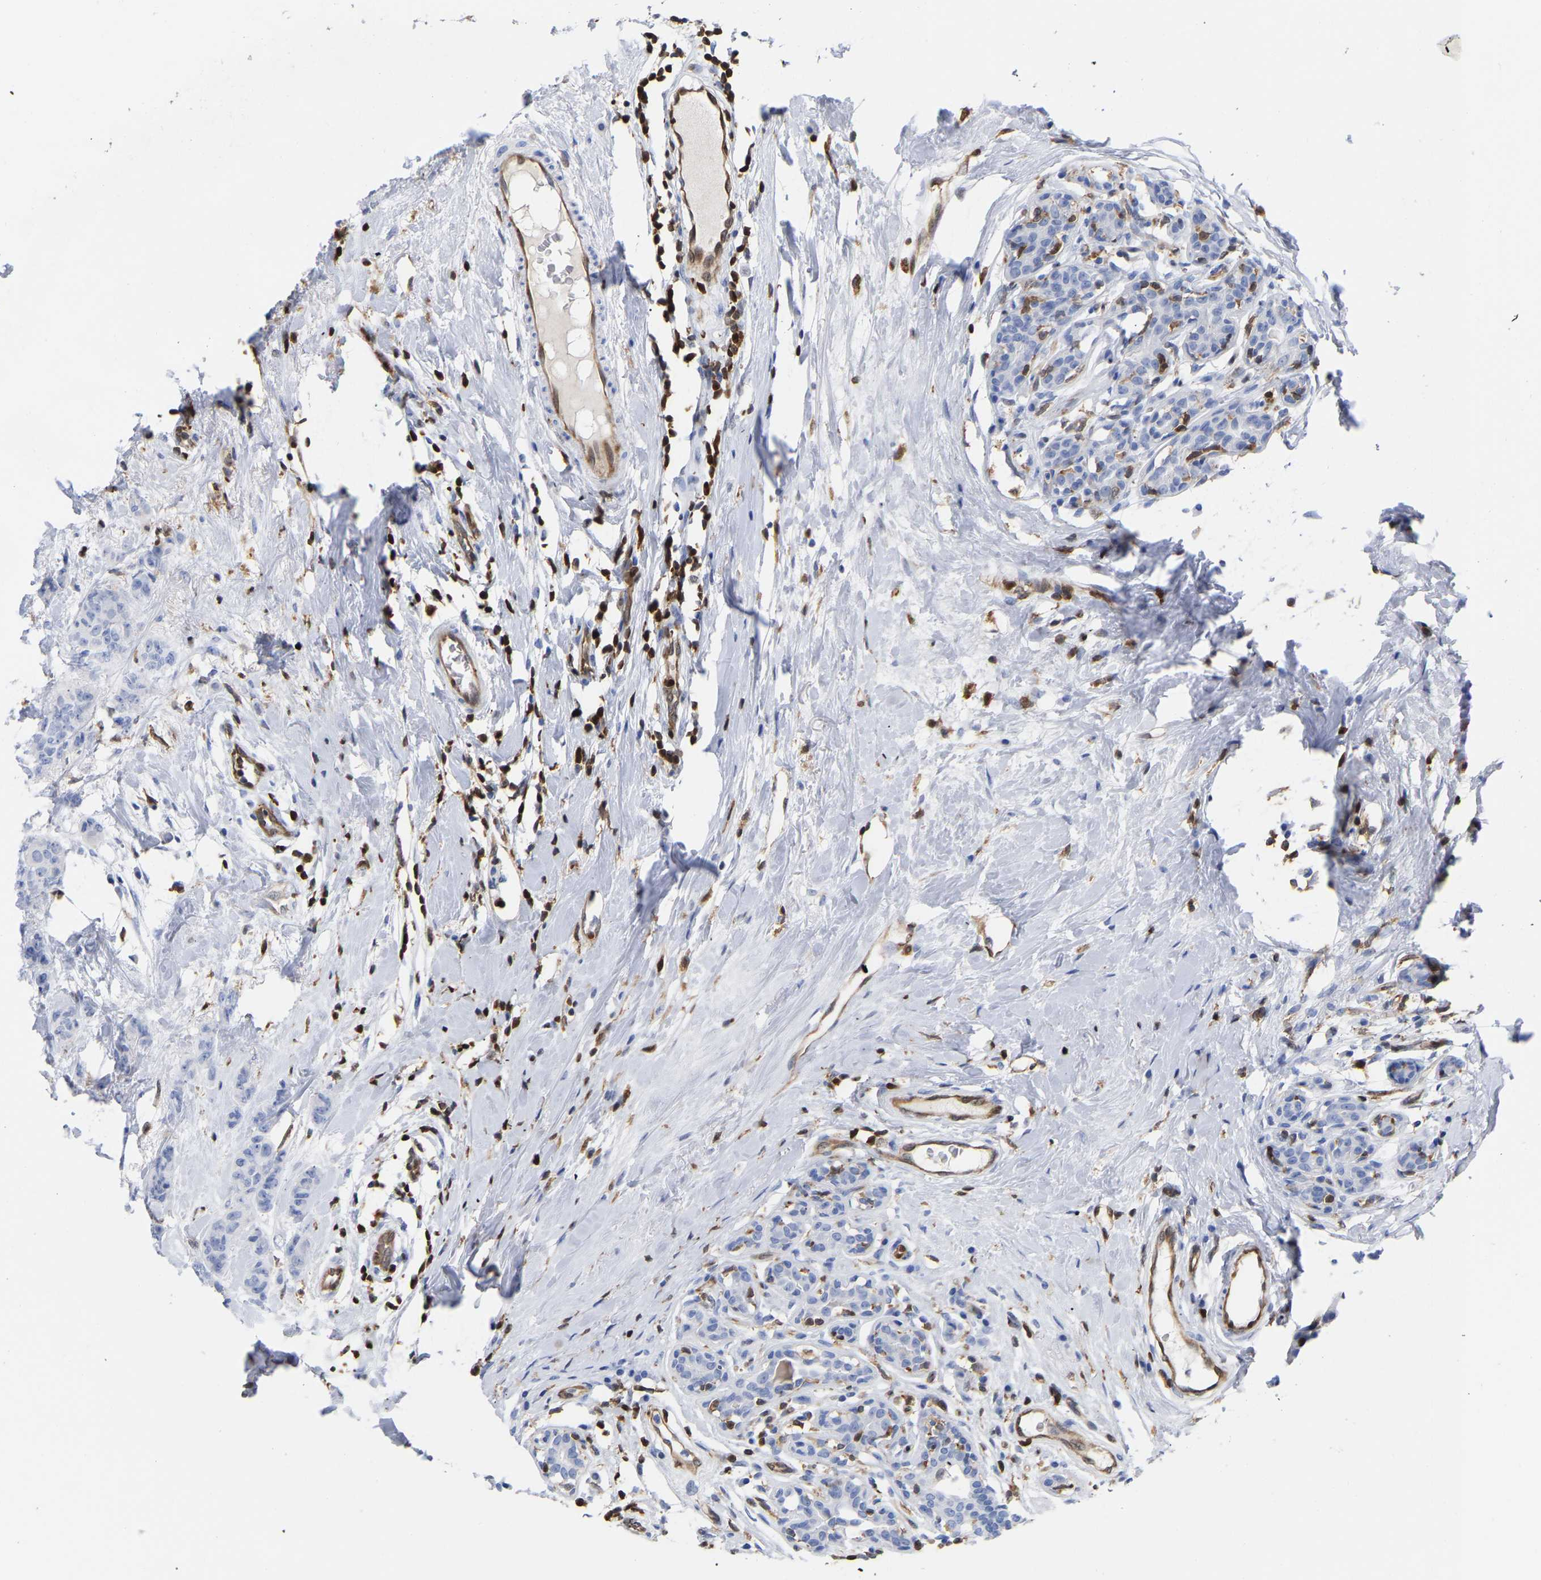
{"staining": {"intensity": "negative", "quantity": "none", "location": "none"}, "tissue": "breast cancer", "cell_type": "Tumor cells", "image_type": "cancer", "snomed": [{"axis": "morphology", "description": "Normal tissue, NOS"}, {"axis": "morphology", "description": "Duct carcinoma"}, {"axis": "topography", "description": "Breast"}], "caption": "Protein analysis of breast cancer exhibits no significant expression in tumor cells. (DAB (3,3'-diaminobenzidine) immunohistochemistry (IHC) visualized using brightfield microscopy, high magnification).", "gene": "GIMAP4", "patient": {"sex": "female", "age": 40}}